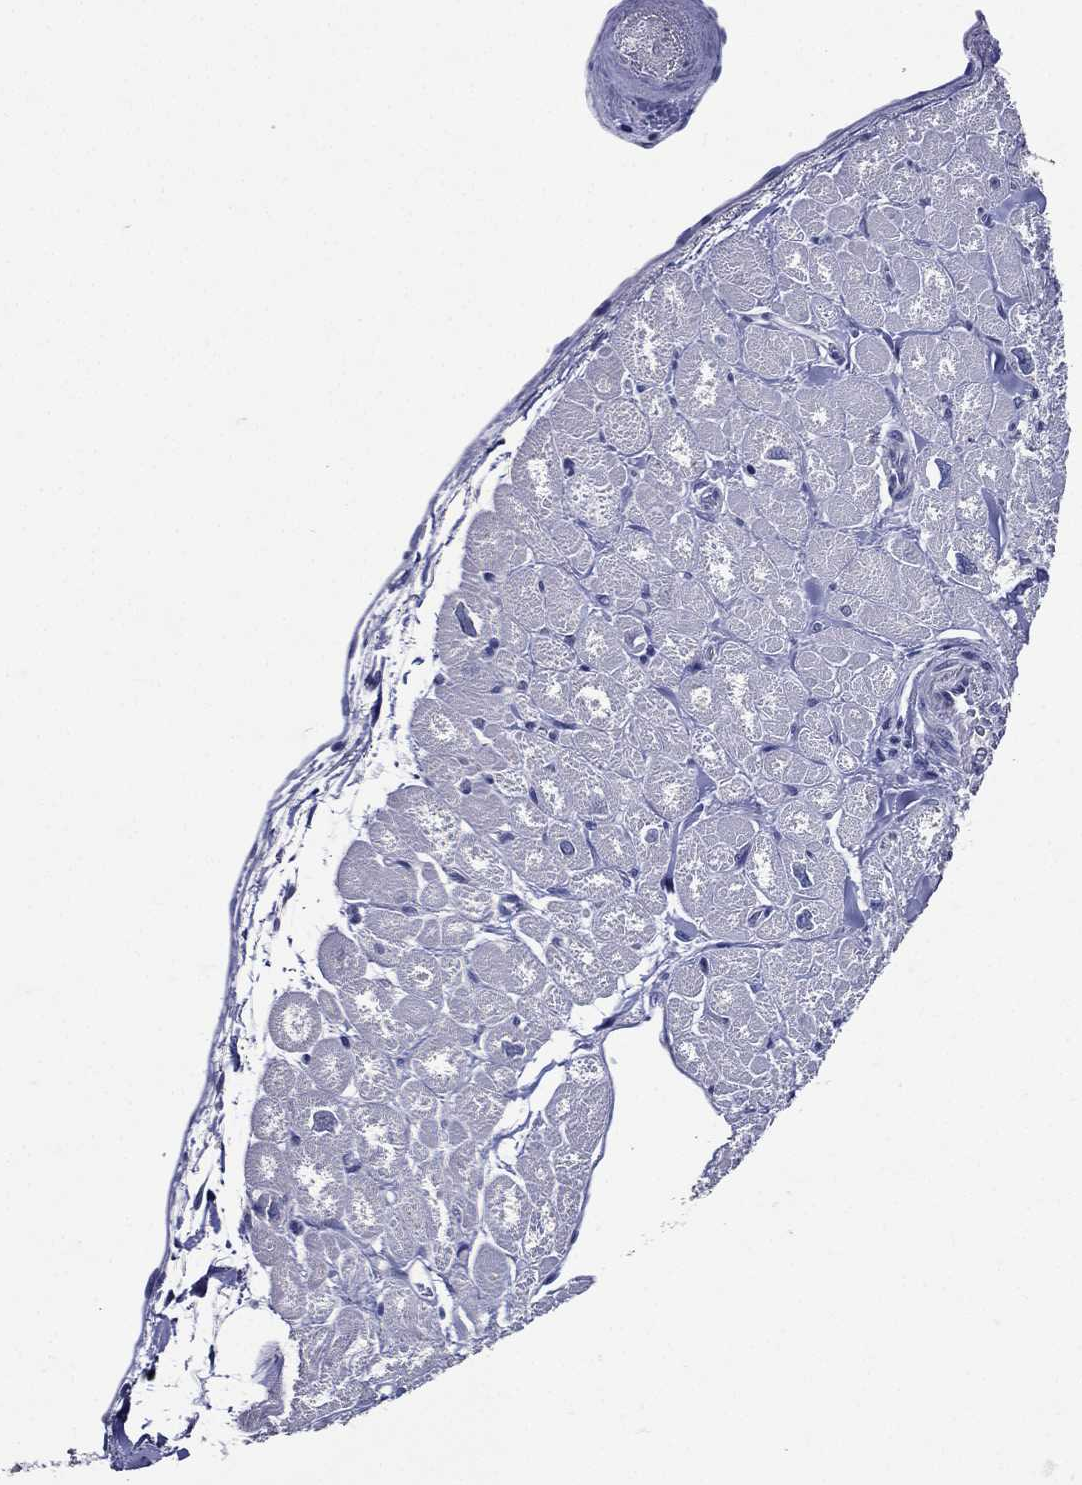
{"staining": {"intensity": "negative", "quantity": "none", "location": "none"}, "tissue": "heart muscle", "cell_type": "Cardiomyocytes", "image_type": "normal", "snomed": [{"axis": "morphology", "description": "Normal tissue, NOS"}, {"axis": "topography", "description": "Heart"}], "caption": "This is an immunohistochemistry histopathology image of benign heart muscle. There is no positivity in cardiomyocytes.", "gene": "TGM1", "patient": {"sex": "male", "age": 55}}